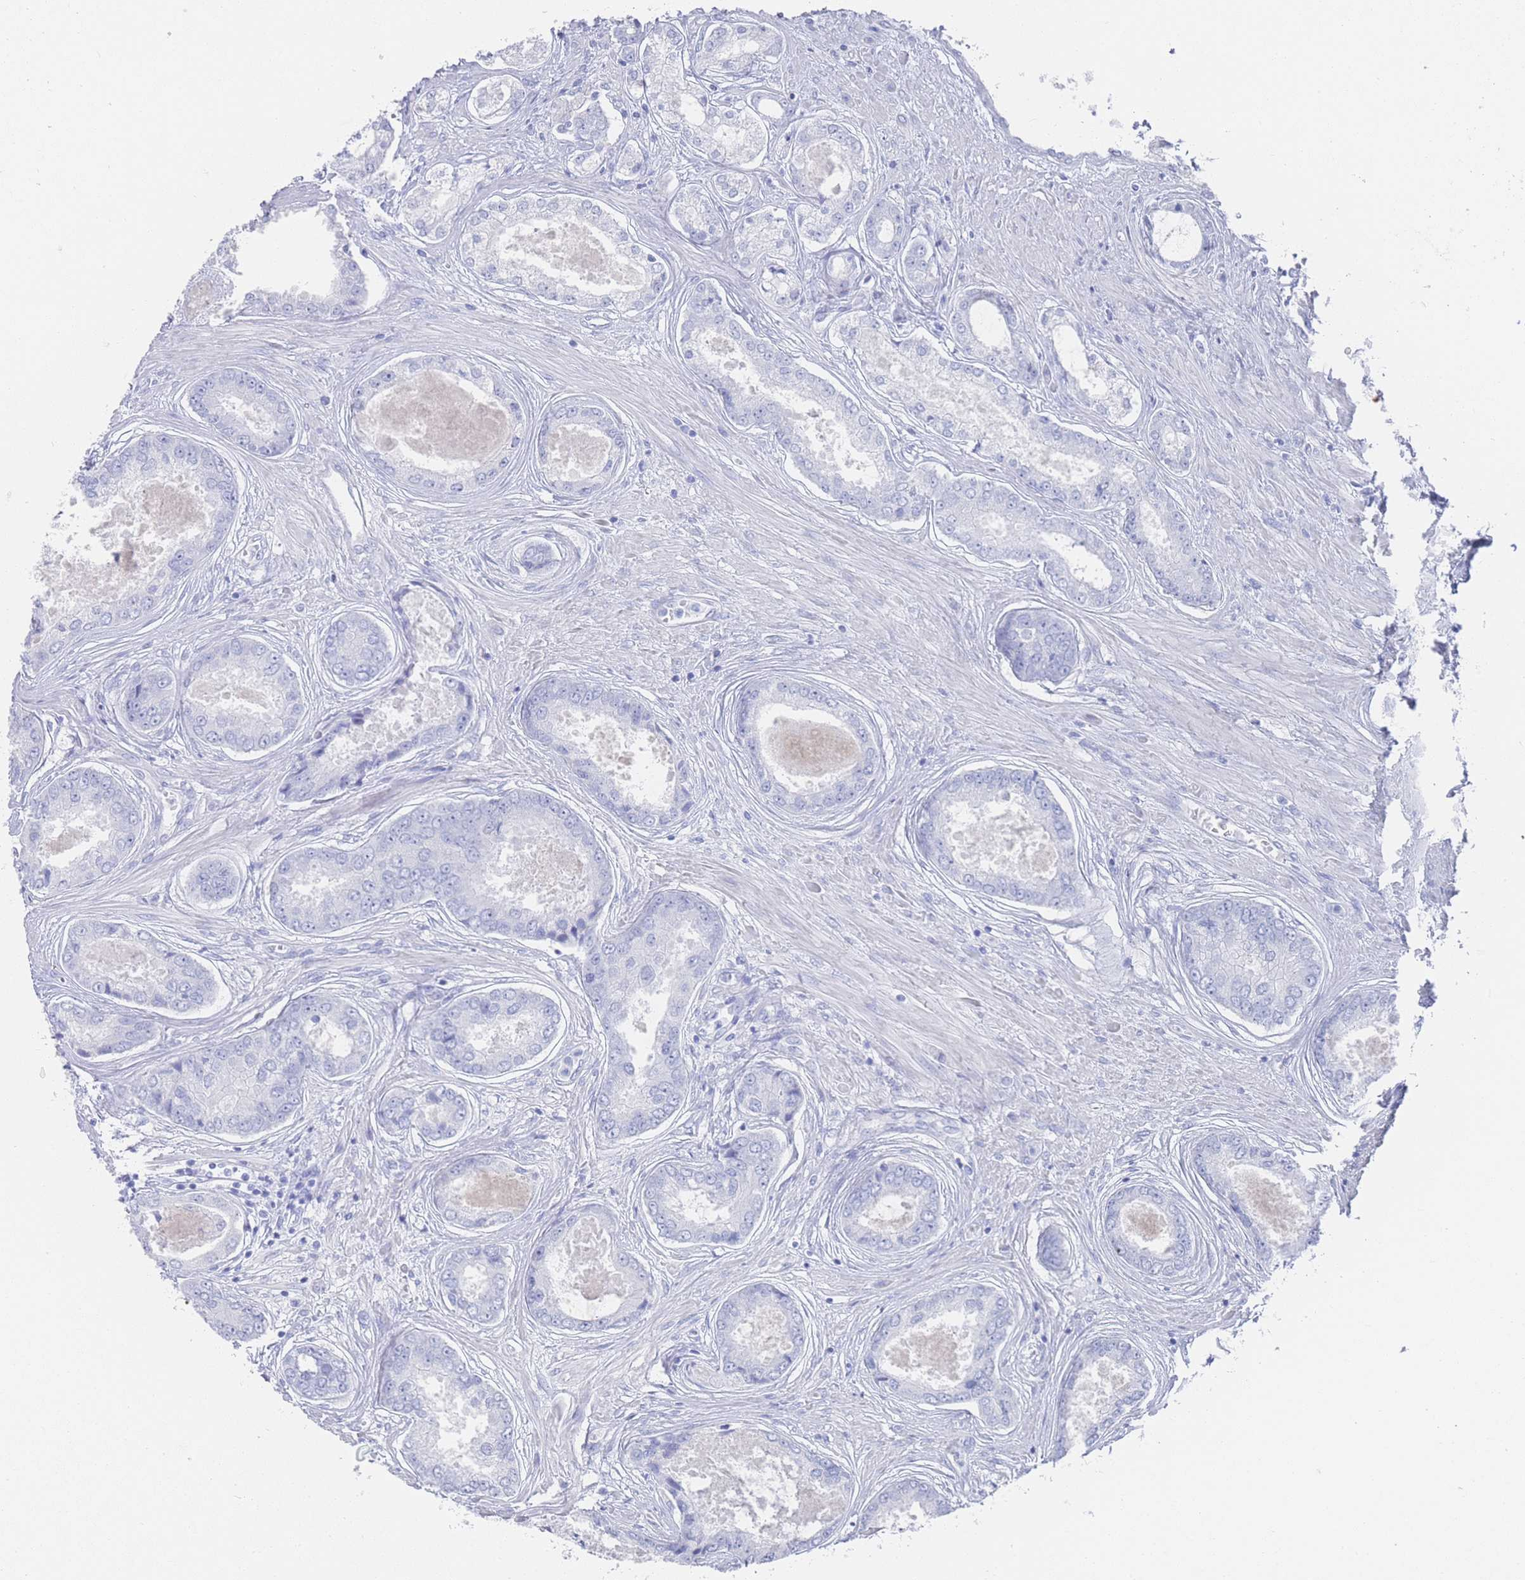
{"staining": {"intensity": "negative", "quantity": "none", "location": "none"}, "tissue": "prostate cancer", "cell_type": "Tumor cells", "image_type": "cancer", "snomed": [{"axis": "morphology", "description": "Adenocarcinoma, Low grade"}, {"axis": "topography", "description": "Prostate"}], "caption": "Protein analysis of prostate cancer reveals no significant positivity in tumor cells. Brightfield microscopy of immunohistochemistry (IHC) stained with DAB (brown) and hematoxylin (blue), captured at high magnification.", "gene": "LRRC37A", "patient": {"sex": "male", "age": 68}}